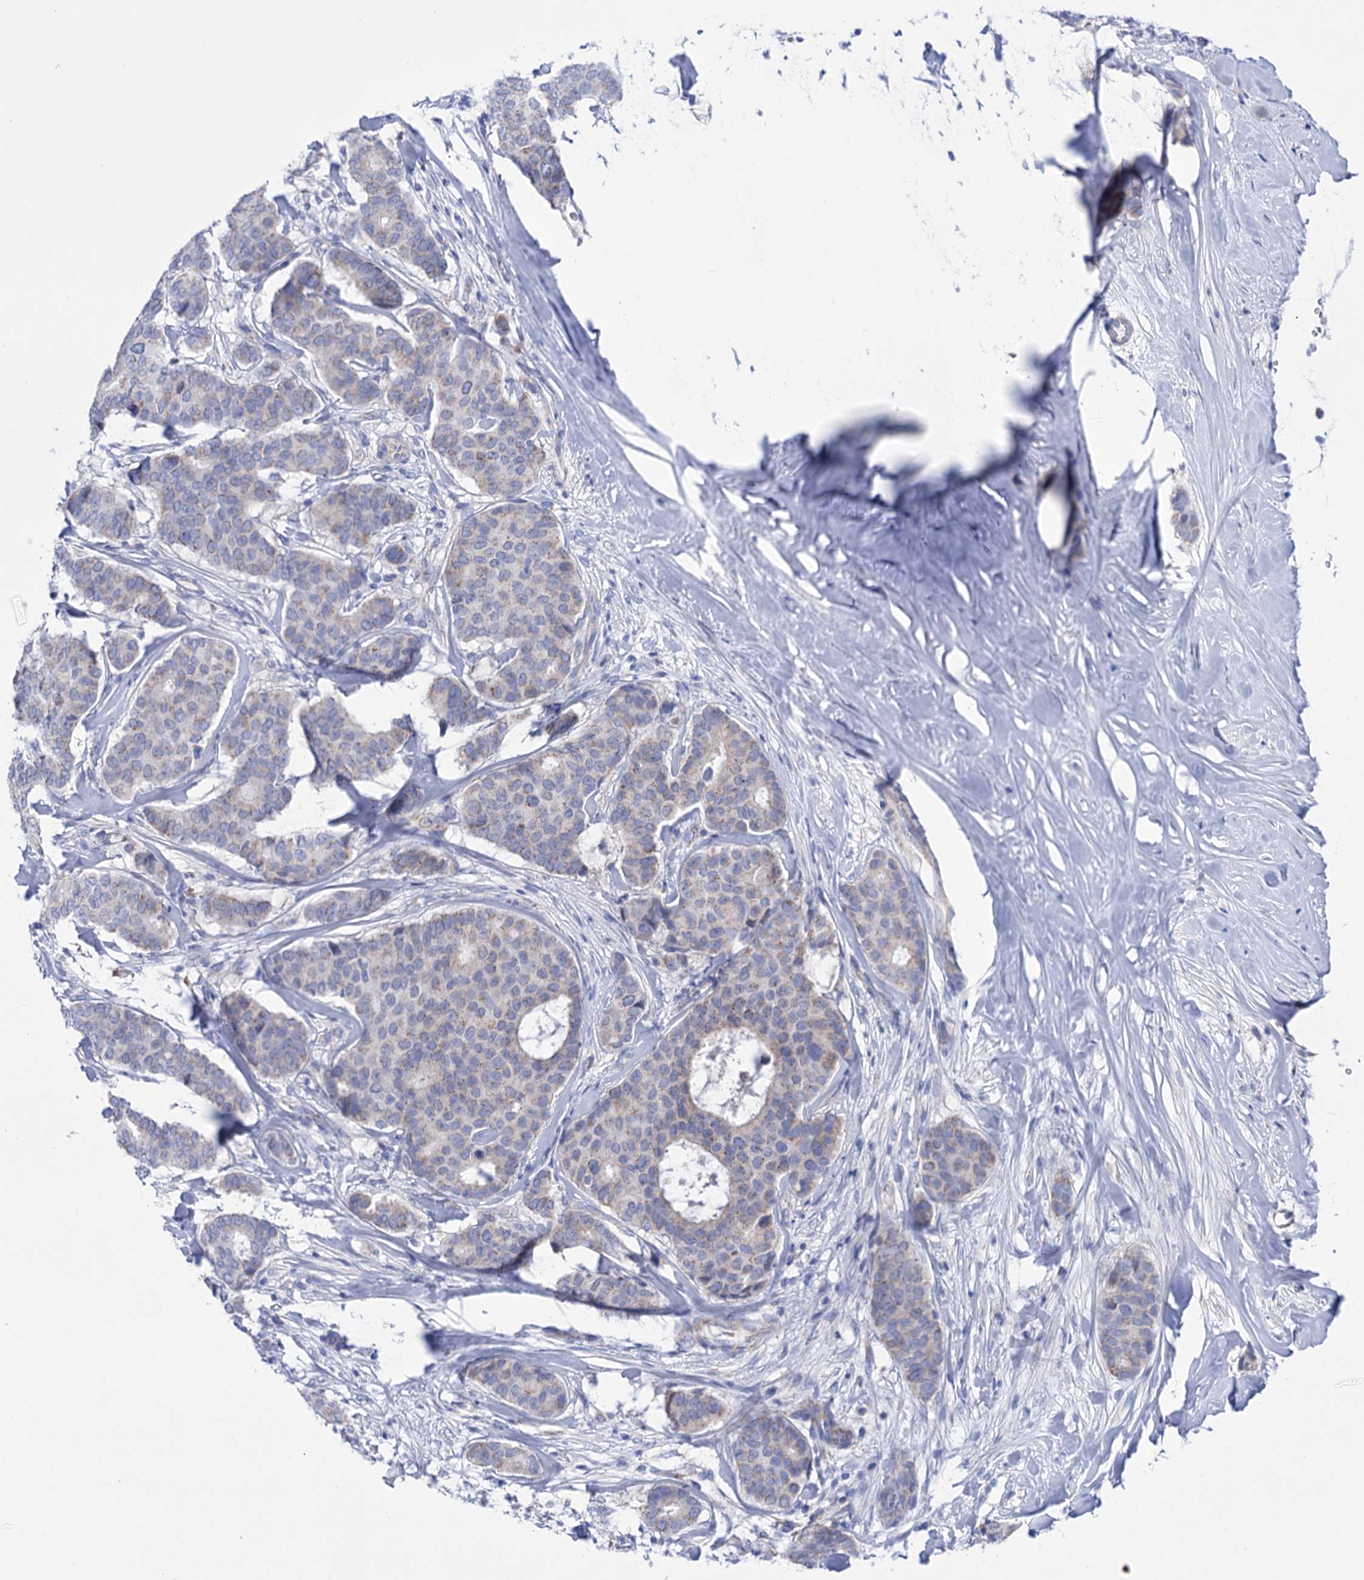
{"staining": {"intensity": "weak", "quantity": "<25%", "location": "cytoplasmic/membranous"}, "tissue": "breast cancer", "cell_type": "Tumor cells", "image_type": "cancer", "snomed": [{"axis": "morphology", "description": "Duct carcinoma"}, {"axis": "topography", "description": "Breast"}], "caption": "Human breast cancer (invasive ductal carcinoma) stained for a protein using immunohistochemistry (IHC) exhibits no expression in tumor cells.", "gene": "YARS2", "patient": {"sex": "female", "age": 75}}